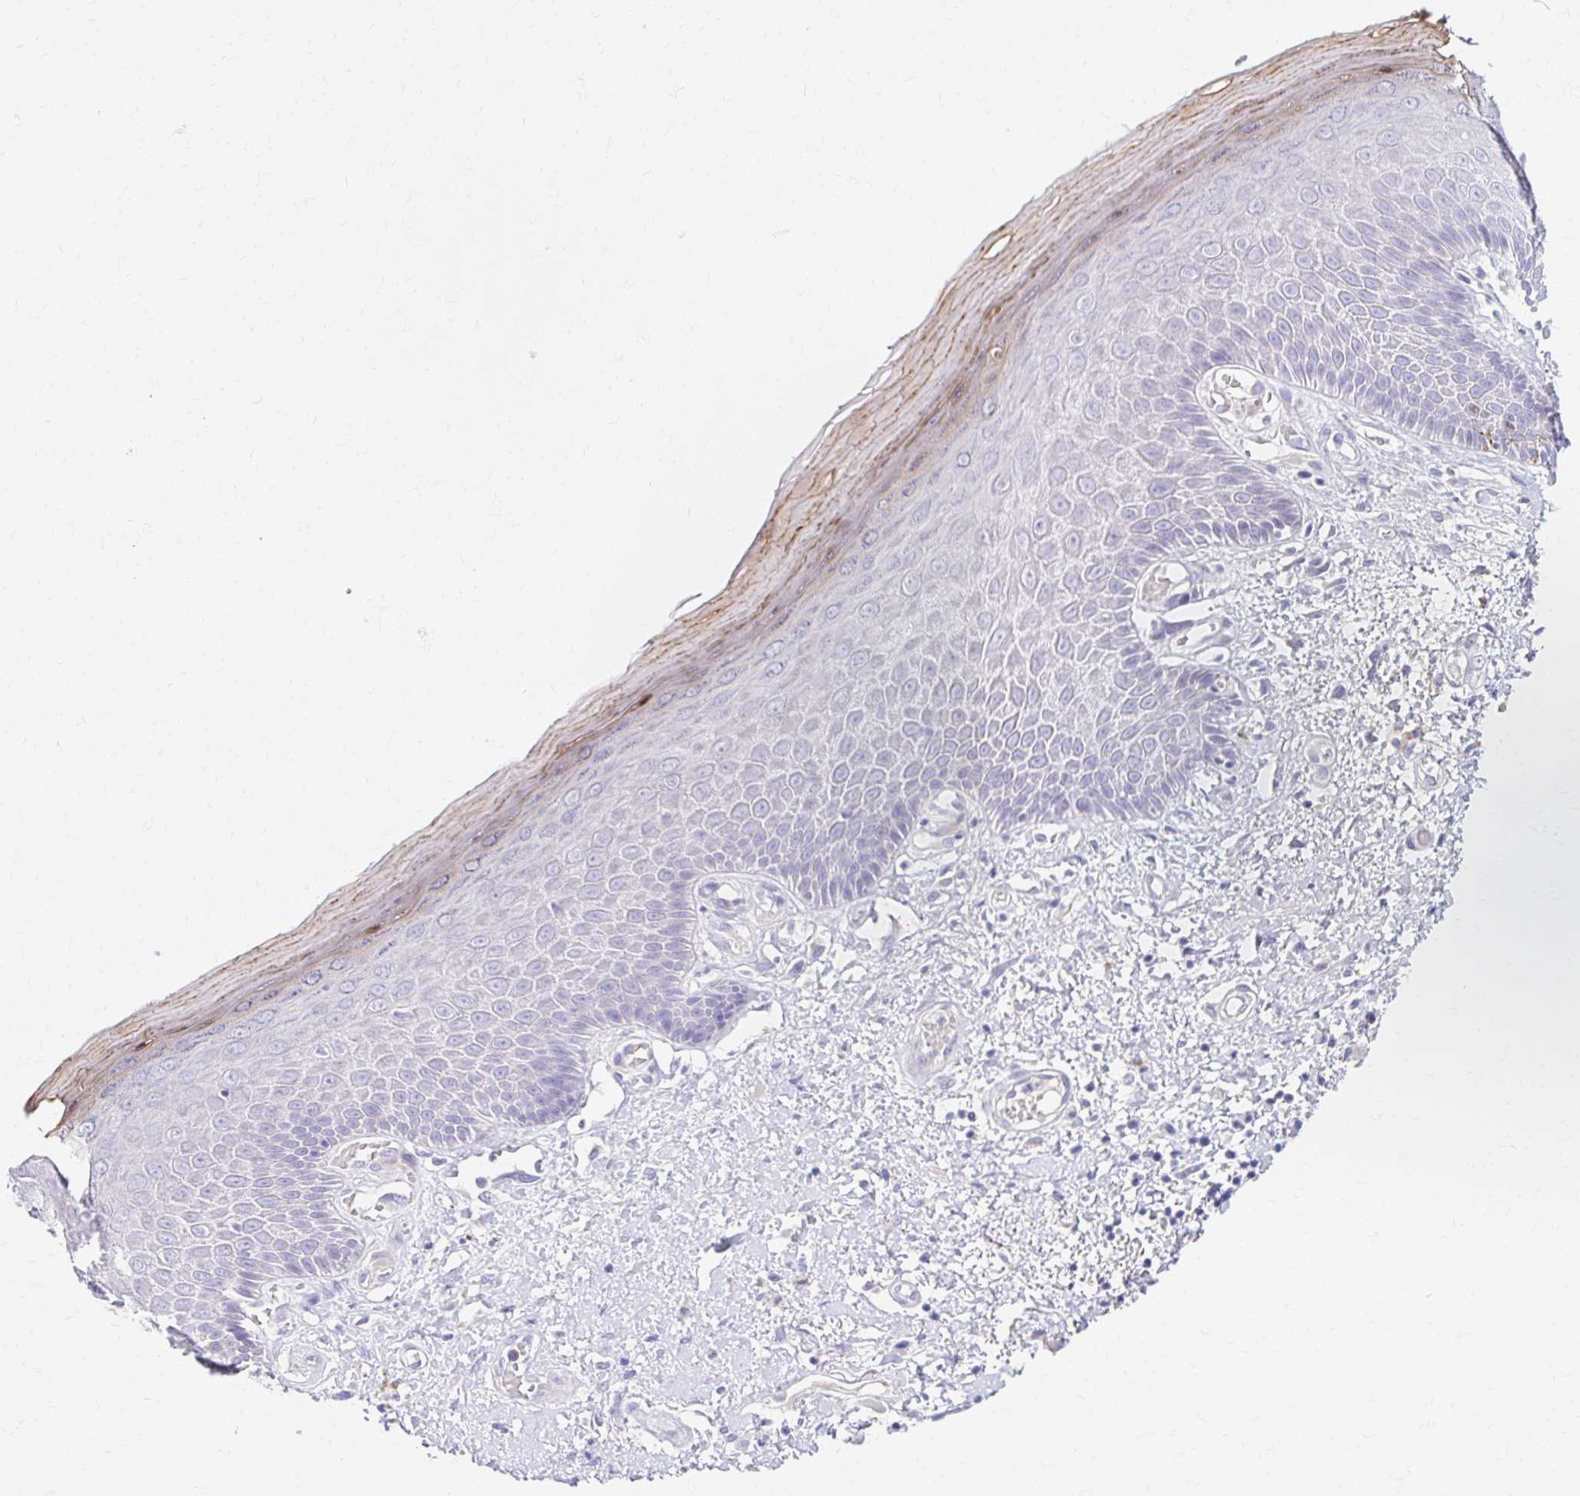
{"staining": {"intensity": "weak", "quantity": "<25%", "location": "cytoplasmic/membranous"}, "tissue": "skin", "cell_type": "Epidermal cells", "image_type": "normal", "snomed": [{"axis": "morphology", "description": "Normal tissue, NOS"}, {"axis": "topography", "description": "Anal"}, {"axis": "topography", "description": "Peripheral nerve tissue"}], "caption": "Photomicrograph shows no protein positivity in epidermal cells of normal skin. (Stains: DAB immunohistochemistry with hematoxylin counter stain, Microscopy: brightfield microscopy at high magnification).", "gene": "AZGP1", "patient": {"sex": "male", "age": 78}}